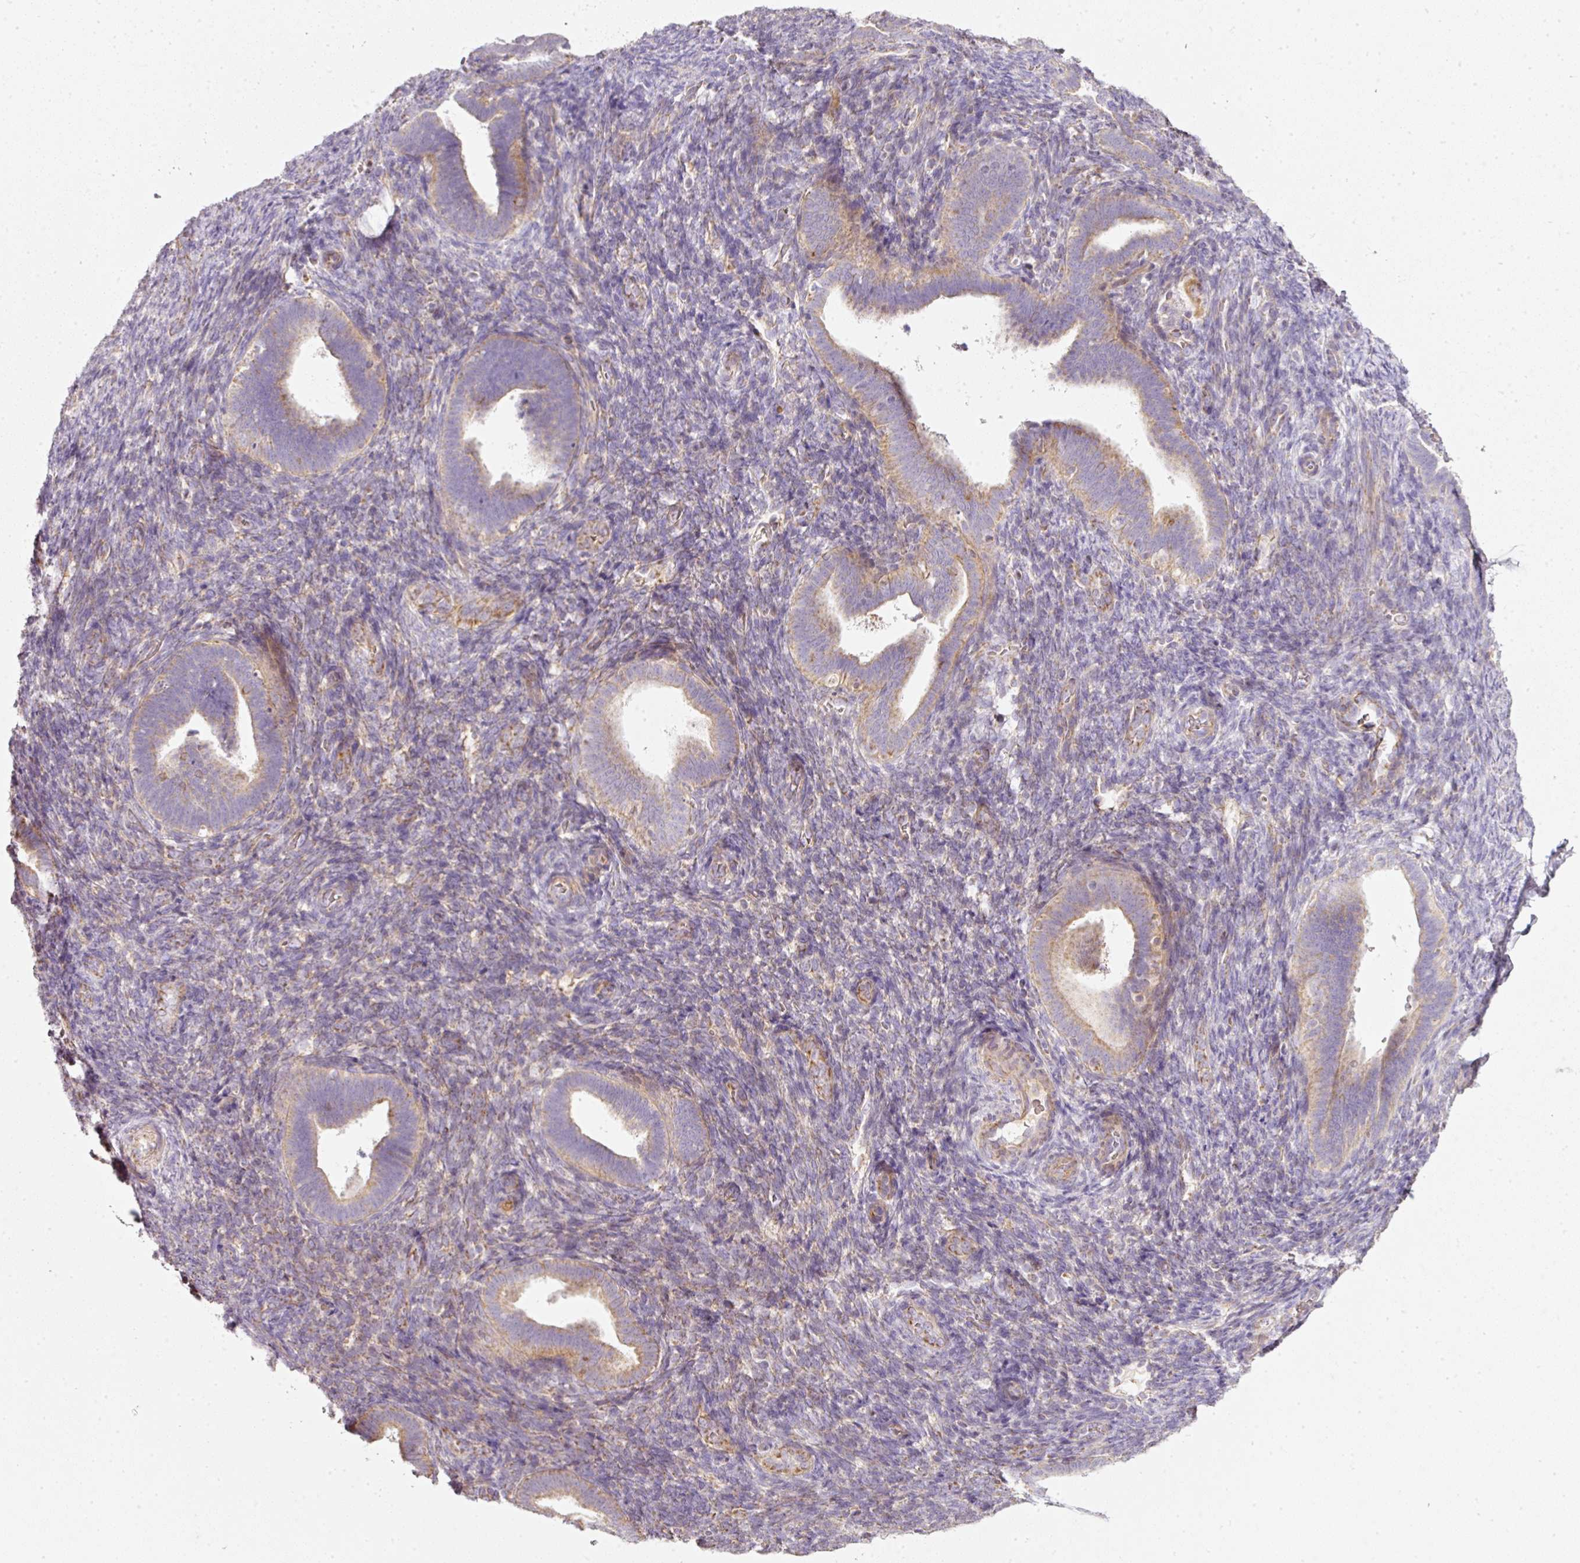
{"staining": {"intensity": "moderate", "quantity": "<25%", "location": "cytoplasmic/membranous"}, "tissue": "endometrium", "cell_type": "Cells in endometrial stroma", "image_type": "normal", "snomed": [{"axis": "morphology", "description": "Normal tissue, NOS"}, {"axis": "topography", "description": "Endometrium"}], "caption": "The image exhibits a brown stain indicating the presence of a protein in the cytoplasmic/membranous of cells in endometrial stroma in endometrium. (Brightfield microscopy of DAB IHC at high magnification).", "gene": "NDUFA1", "patient": {"sex": "female", "age": 34}}